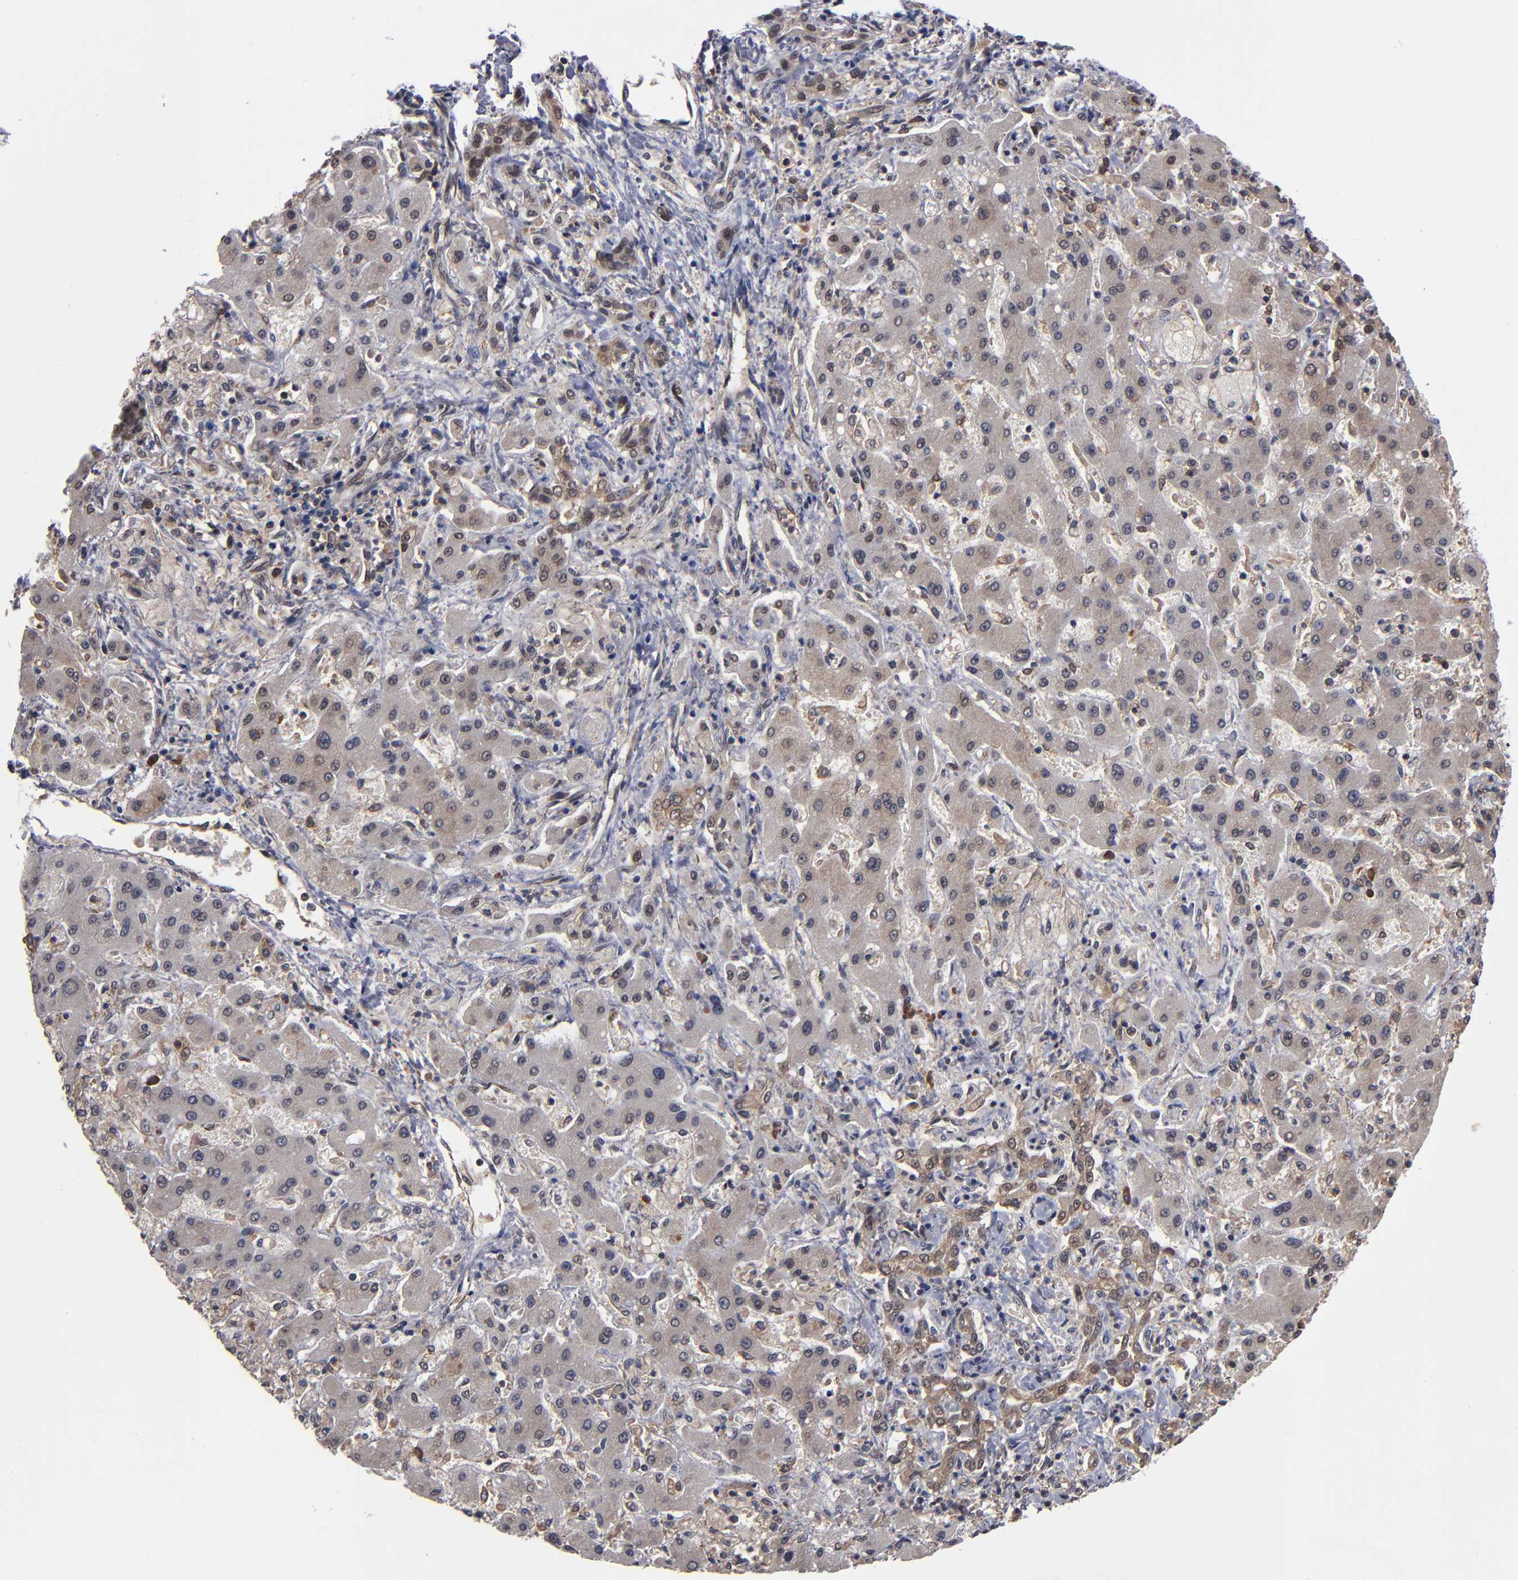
{"staining": {"intensity": "weak", "quantity": ">75%", "location": "cytoplasmic/membranous"}, "tissue": "liver cancer", "cell_type": "Tumor cells", "image_type": "cancer", "snomed": [{"axis": "morphology", "description": "Cholangiocarcinoma"}, {"axis": "topography", "description": "Liver"}], "caption": "Human liver cholangiocarcinoma stained with a brown dye shows weak cytoplasmic/membranous positive positivity in approximately >75% of tumor cells.", "gene": "ALG13", "patient": {"sex": "male", "age": 50}}